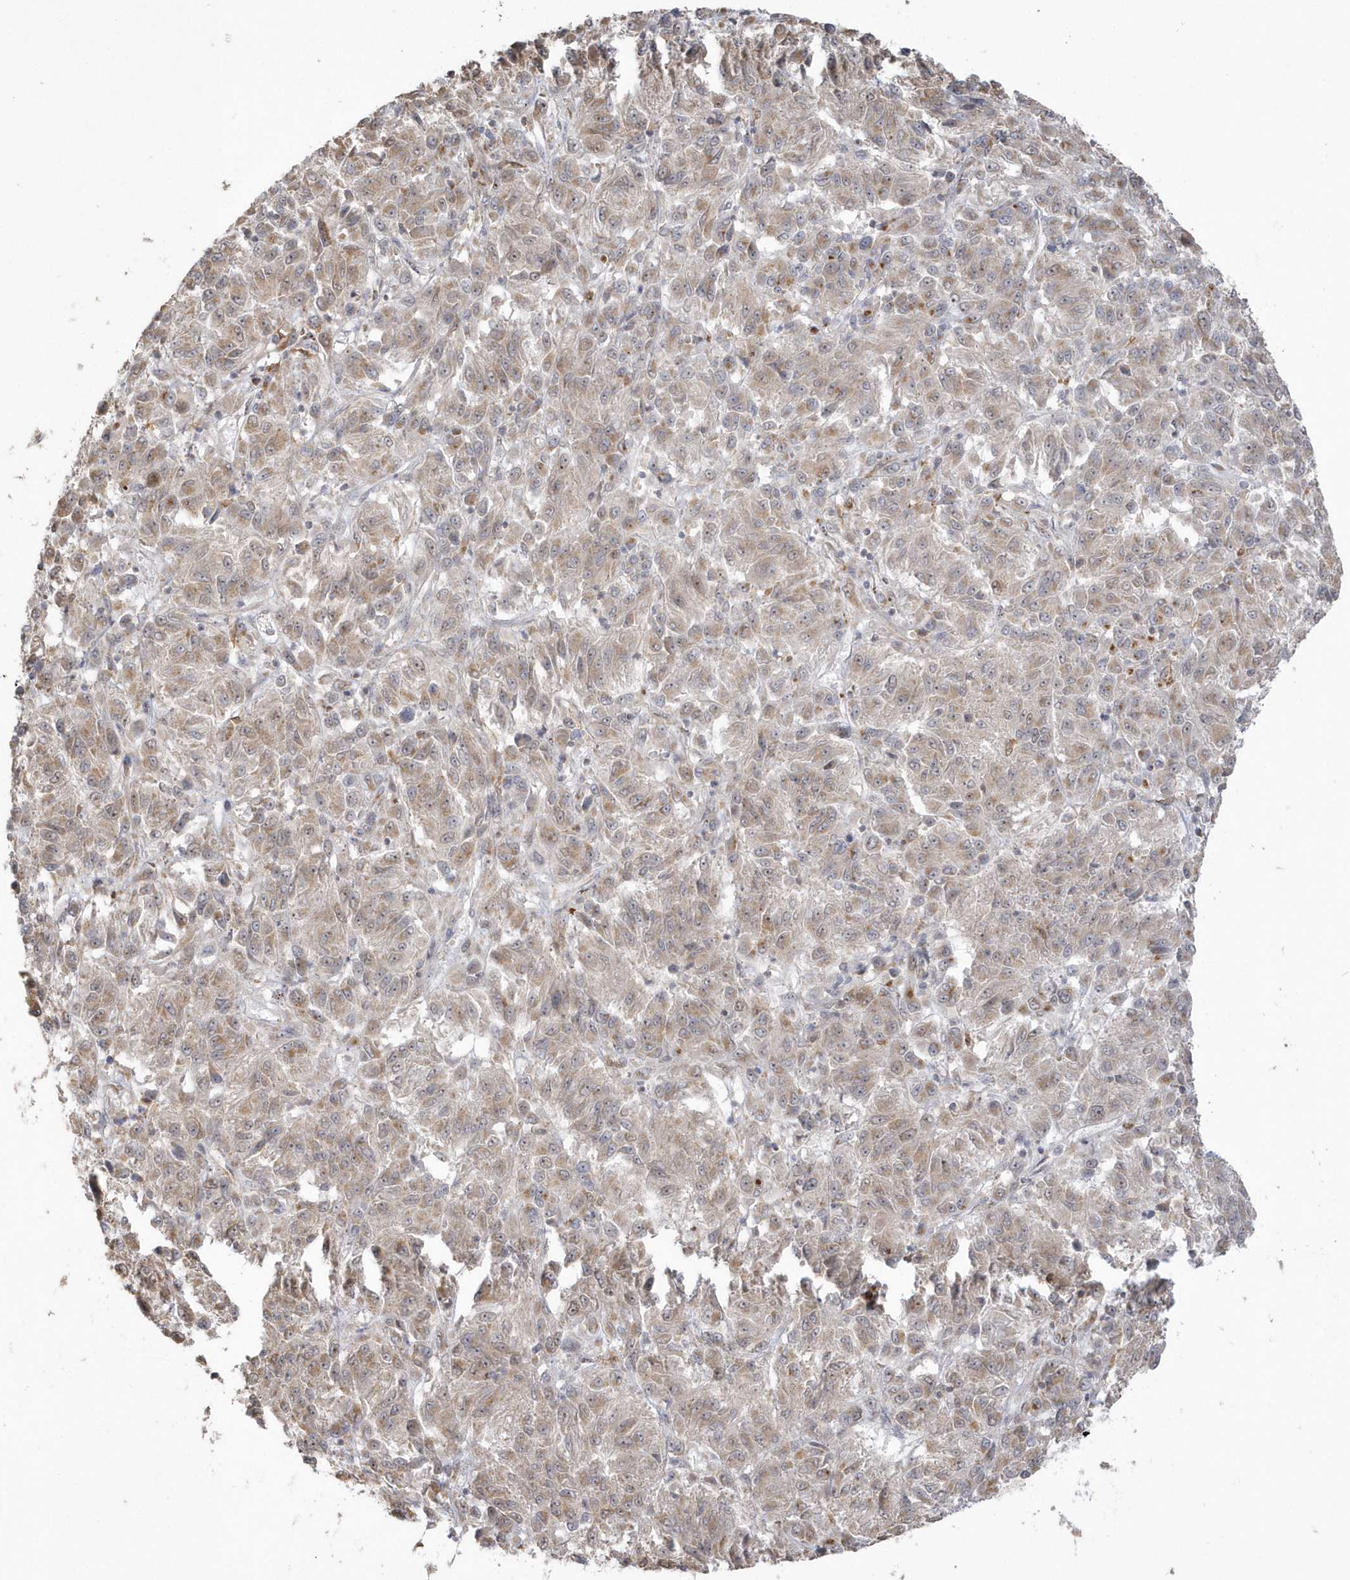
{"staining": {"intensity": "weak", "quantity": "25%-75%", "location": "cytoplasmic/membranous"}, "tissue": "melanoma", "cell_type": "Tumor cells", "image_type": "cancer", "snomed": [{"axis": "morphology", "description": "Malignant melanoma, Metastatic site"}, {"axis": "topography", "description": "Lung"}], "caption": "Immunohistochemistry (IHC) photomicrograph of neoplastic tissue: melanoma stained using immunohistochemistry demonstrates low levels of weak protein expression localized specifically in the cytoplasmic/membranous of tumor cells, appearing as a cytoplasmic/membranous brown color.", "gene": "NAF1", "patient": {"sex": "male", "age": 64}}